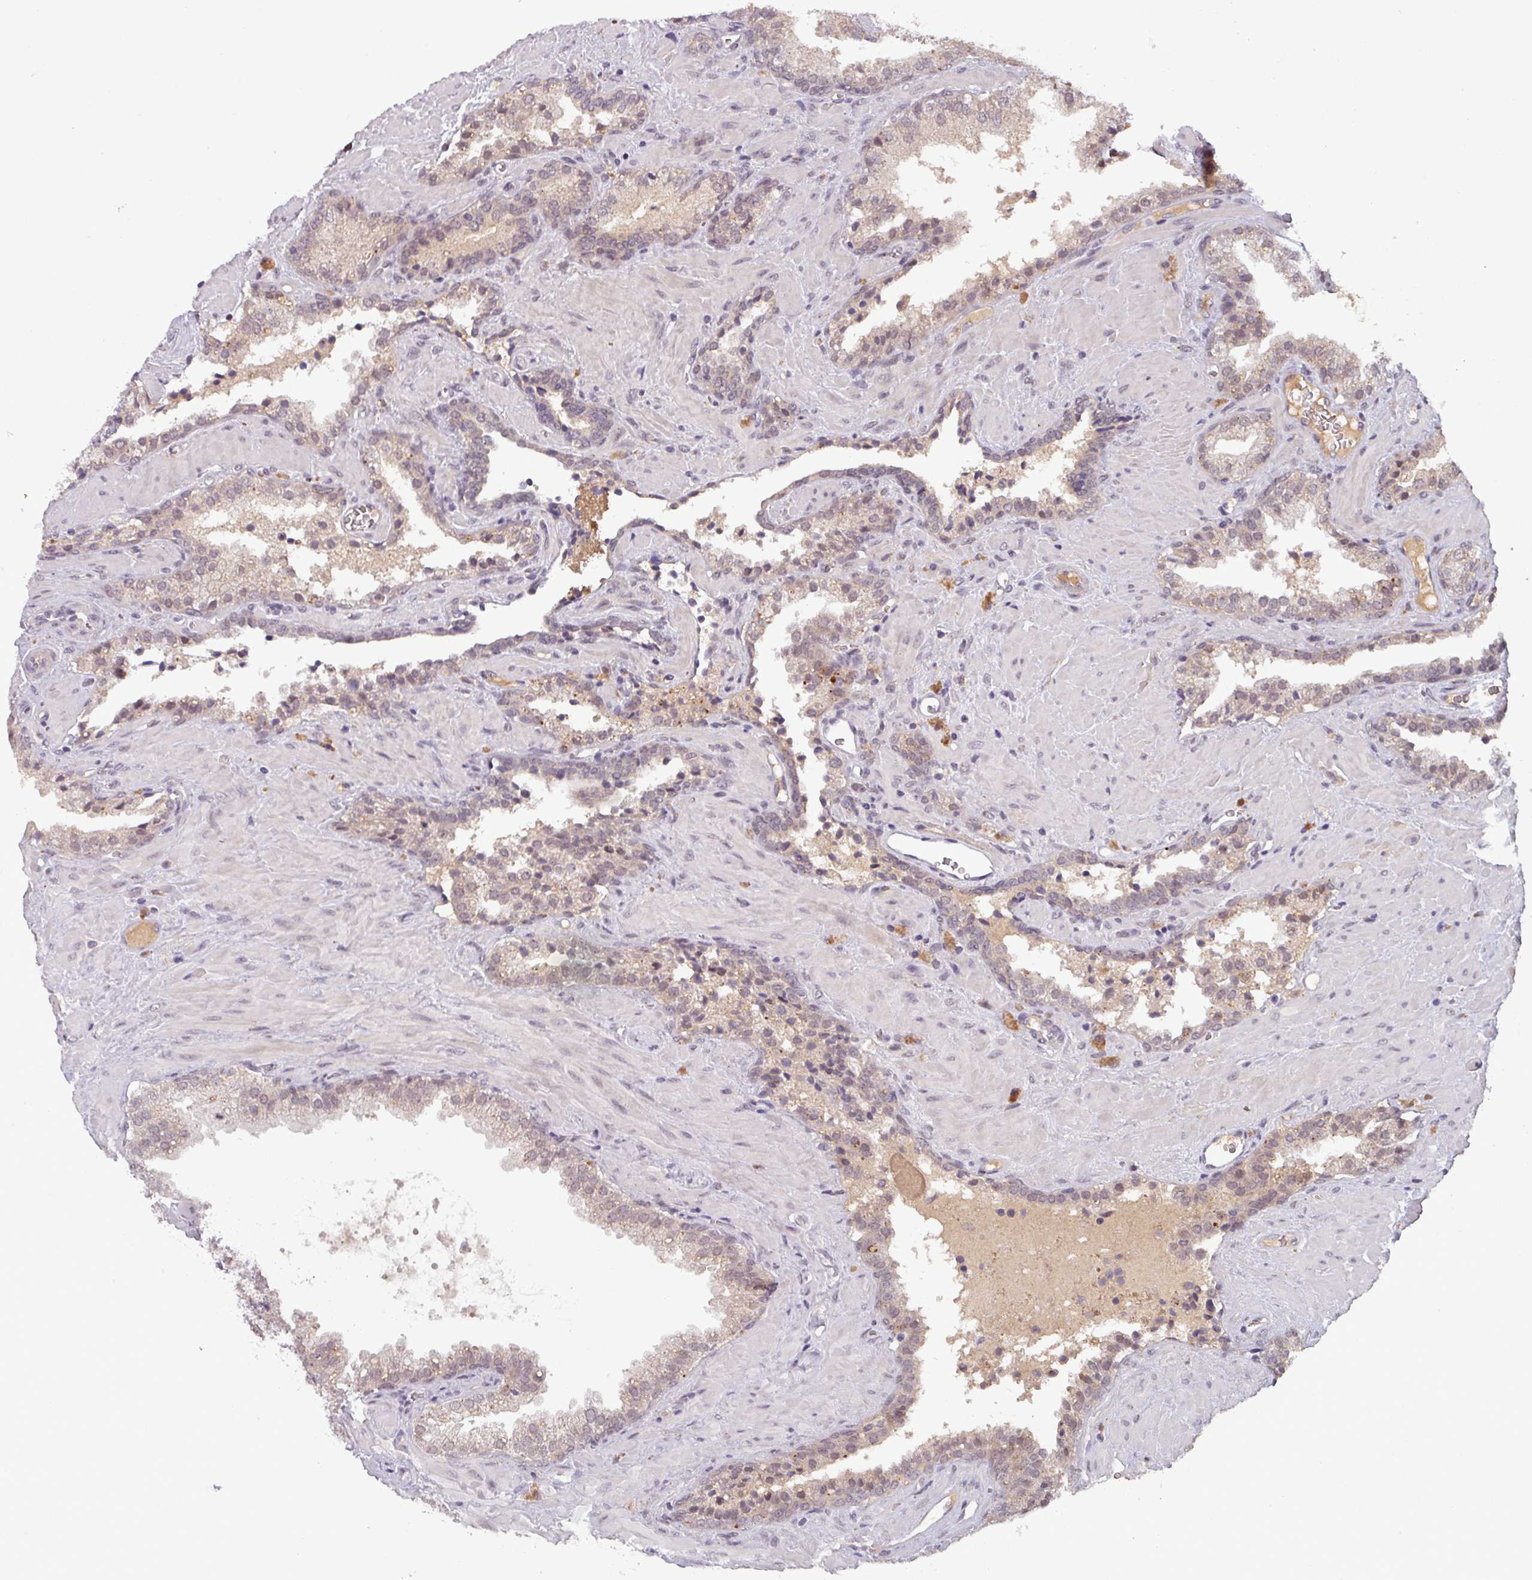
{"staining": {"intensity": "weak", "quantity": ">75%", "location": "cytoplasmic/membranous,nuclear"}, "tissue": "prostate cancer", "cell_type": "Tumor cells", "image_type": "cancer", "snomed": [{"axis": "morphology", "description": "Adenocarcinoma, Low grade"}, {"axis": "topography", "description": "Prostate"}], "caption": "Immunohistochemistry (IHC) (DAB) staining of human prostate adenocarcinoma (low-grade) demonstrates weak cytoplasmic/membranous and nuclear protein positivity in approximately >75% of tumor cells.", "gene": "NOB1", "patient": {"sex": "male", "age": 62}}